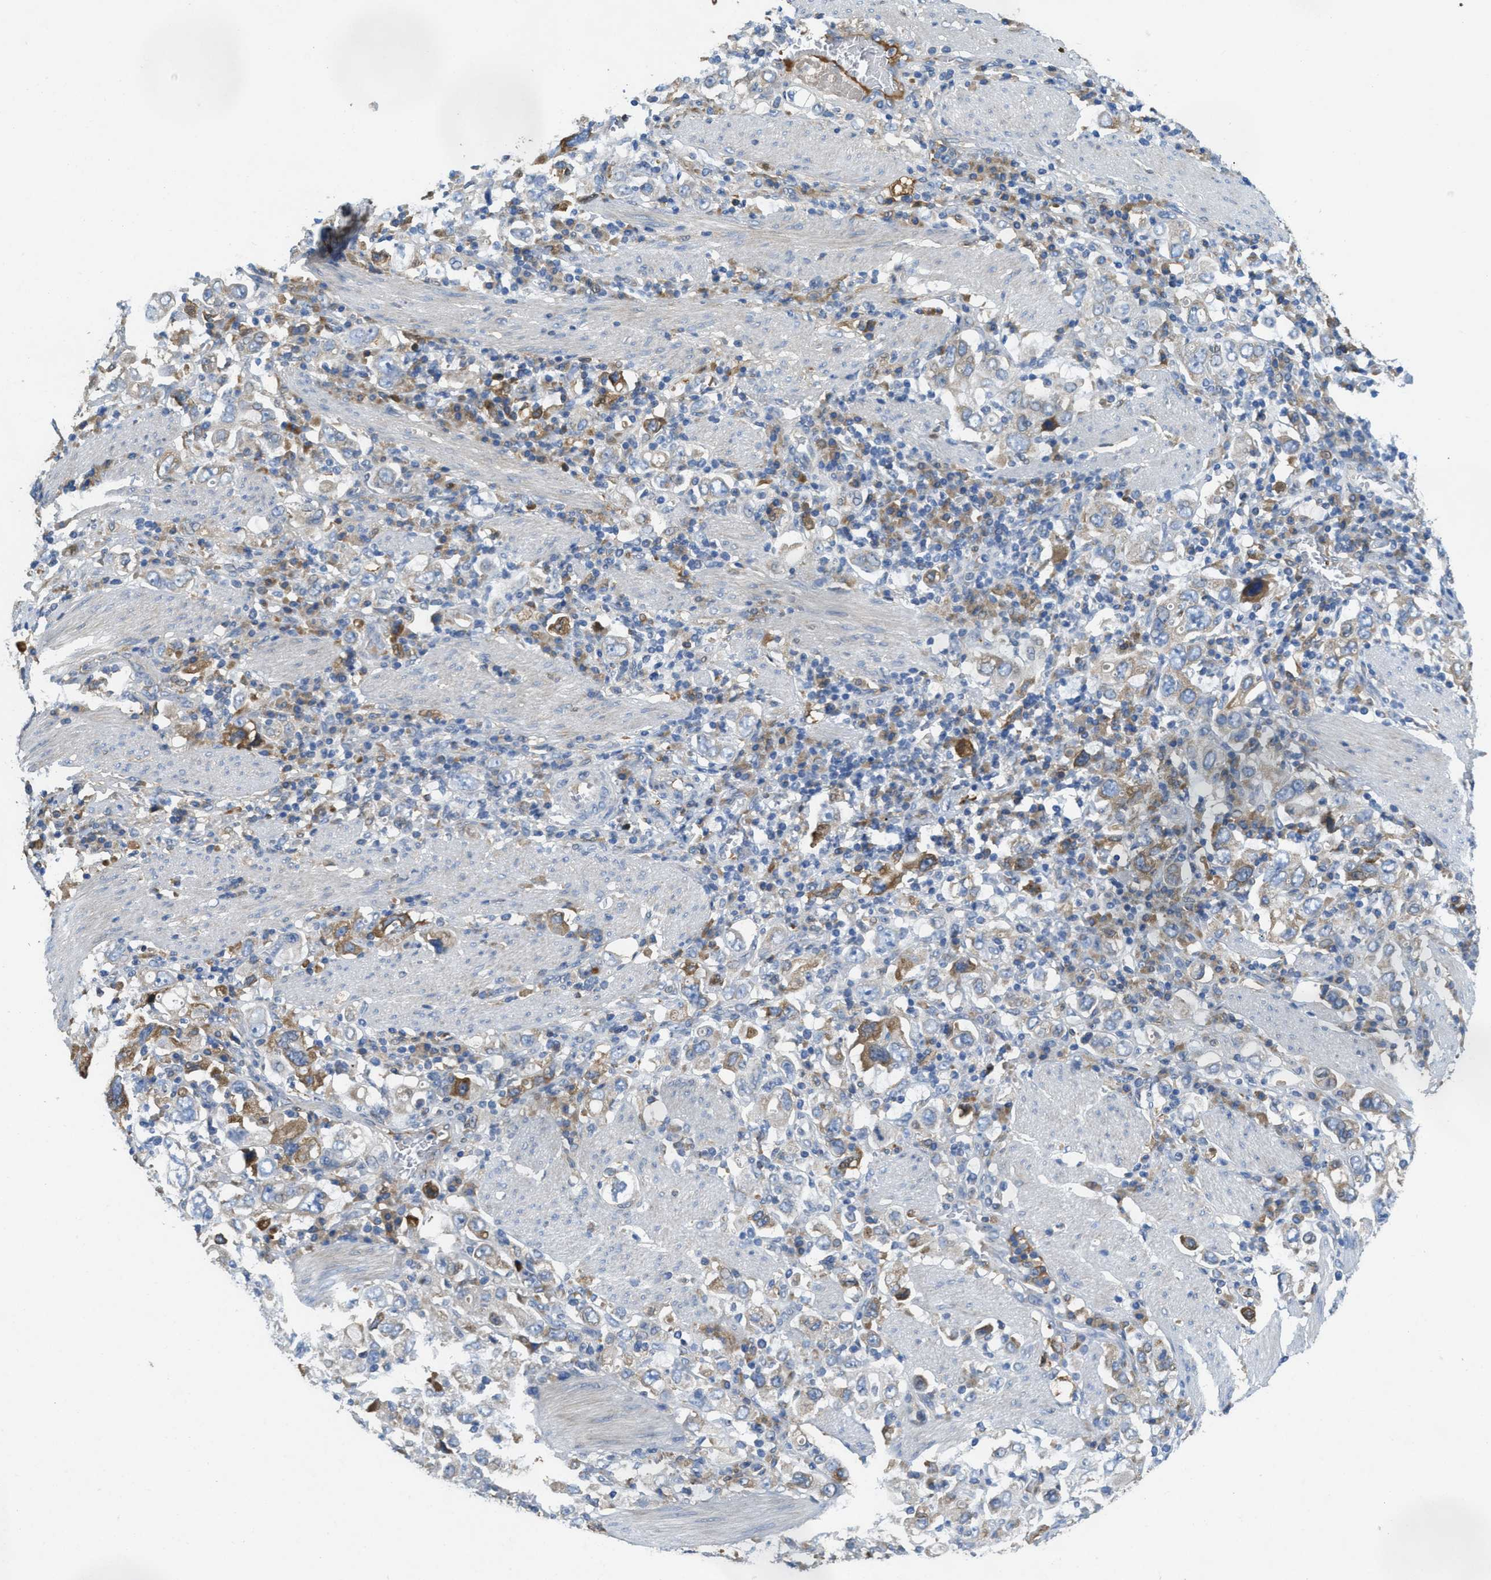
{"staining": {"intensity": "moderate", "quantity": "<25%", "location": "cytoplasmic/membranous"}, "tissue": "stomach cancer", "cell_type": "Tumor cells", "image_type": "cancer", "snomed": [{"axis": "morphology", "description": "Adenocarcinoma, NOS"}, {"axis": "topography", "description": "Stomach, upper"}], "caption": "The immunohistochemical stain highlights moderate cytoplasmic/membranous staining in tumor cells of stomach adenocarcinoma tissue.", "gene": "MPDU1", "patient": {"sex": "male", "age": 62}}